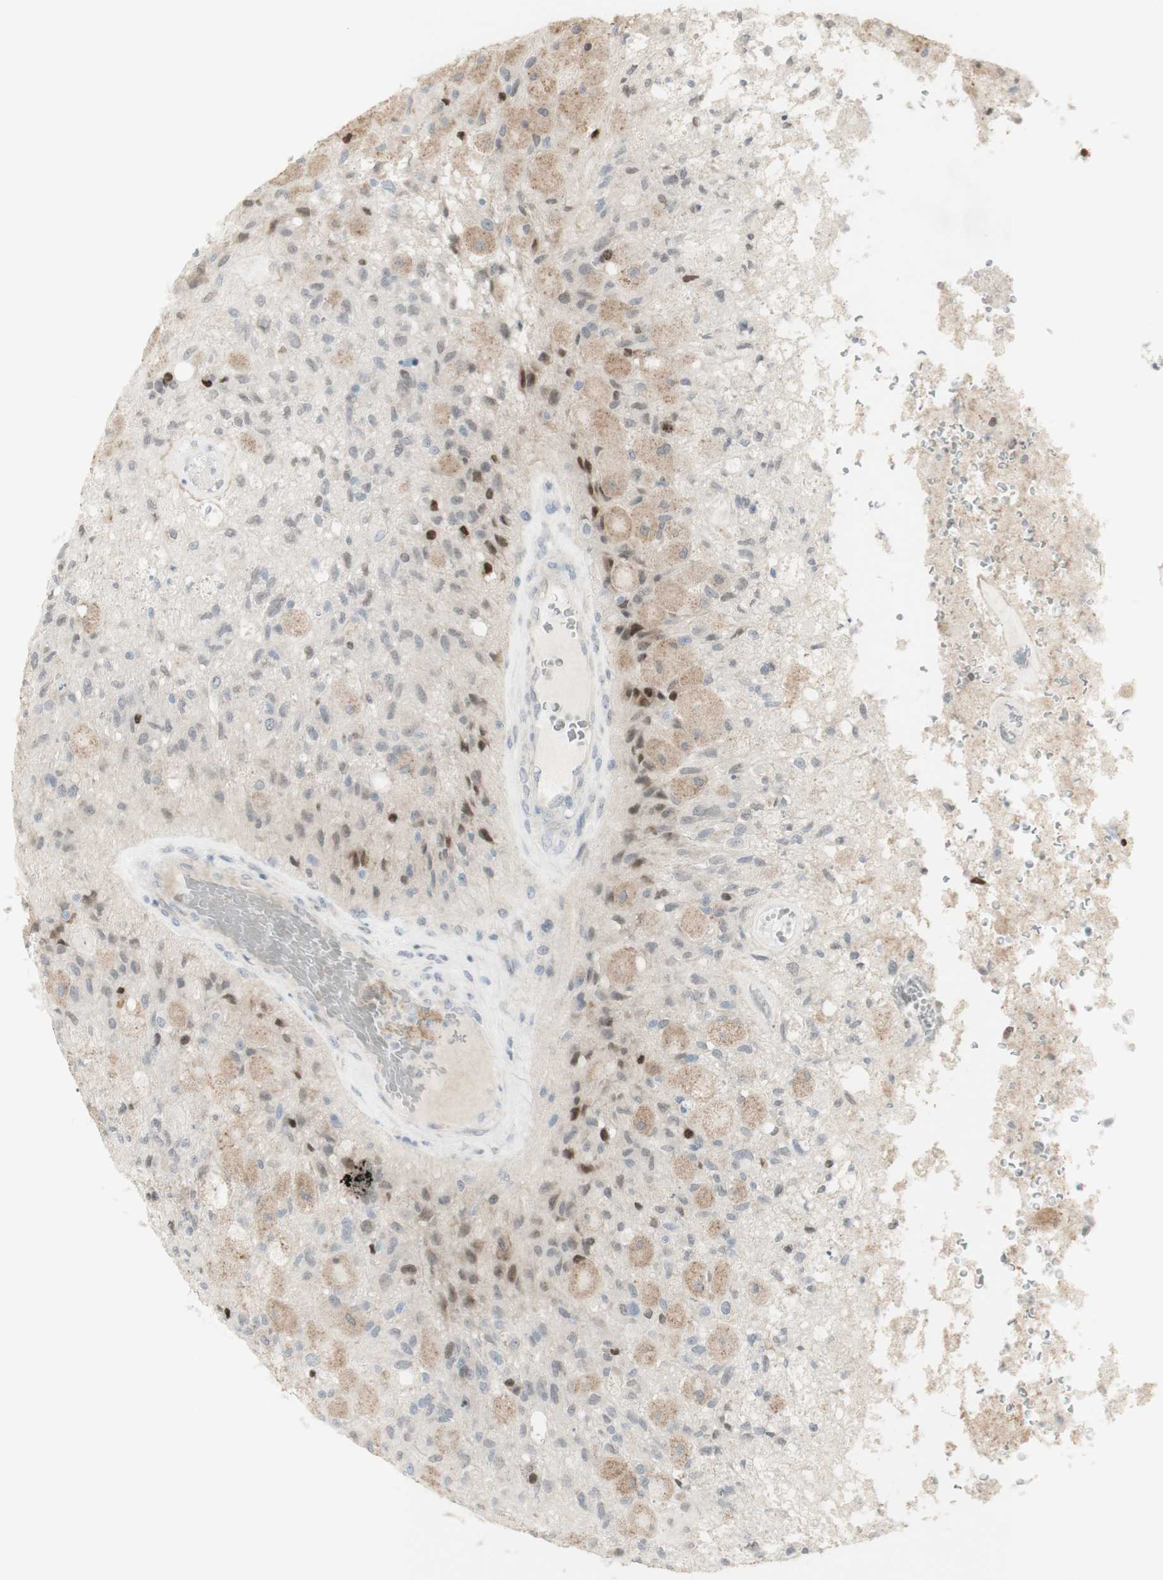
{"staining": {"intensity": "moderate", "quantity": "25%-75%", "location": "cytoplasmic/membranous"}, "tissue": "glioma", "cell_type": "Tumor cells", "image_type": "cancer", "snomed": [{"axis": "morphology", "description": "Normal tissue, NOS"}, {"axis": "morphology", "description": "Glioma, malignant, High grade"}, {"axis": "topography", "description": "Cerebral cortex"}], "caption": "Protein staining displays moderate cytoplasmic/membranous staining in about 25%-75% of tumor cells in glioma. (IHC, brightfield microscopy, high magnification).", "gene": "C1orf116", "patient": {"sex": "male", "age": 77}}